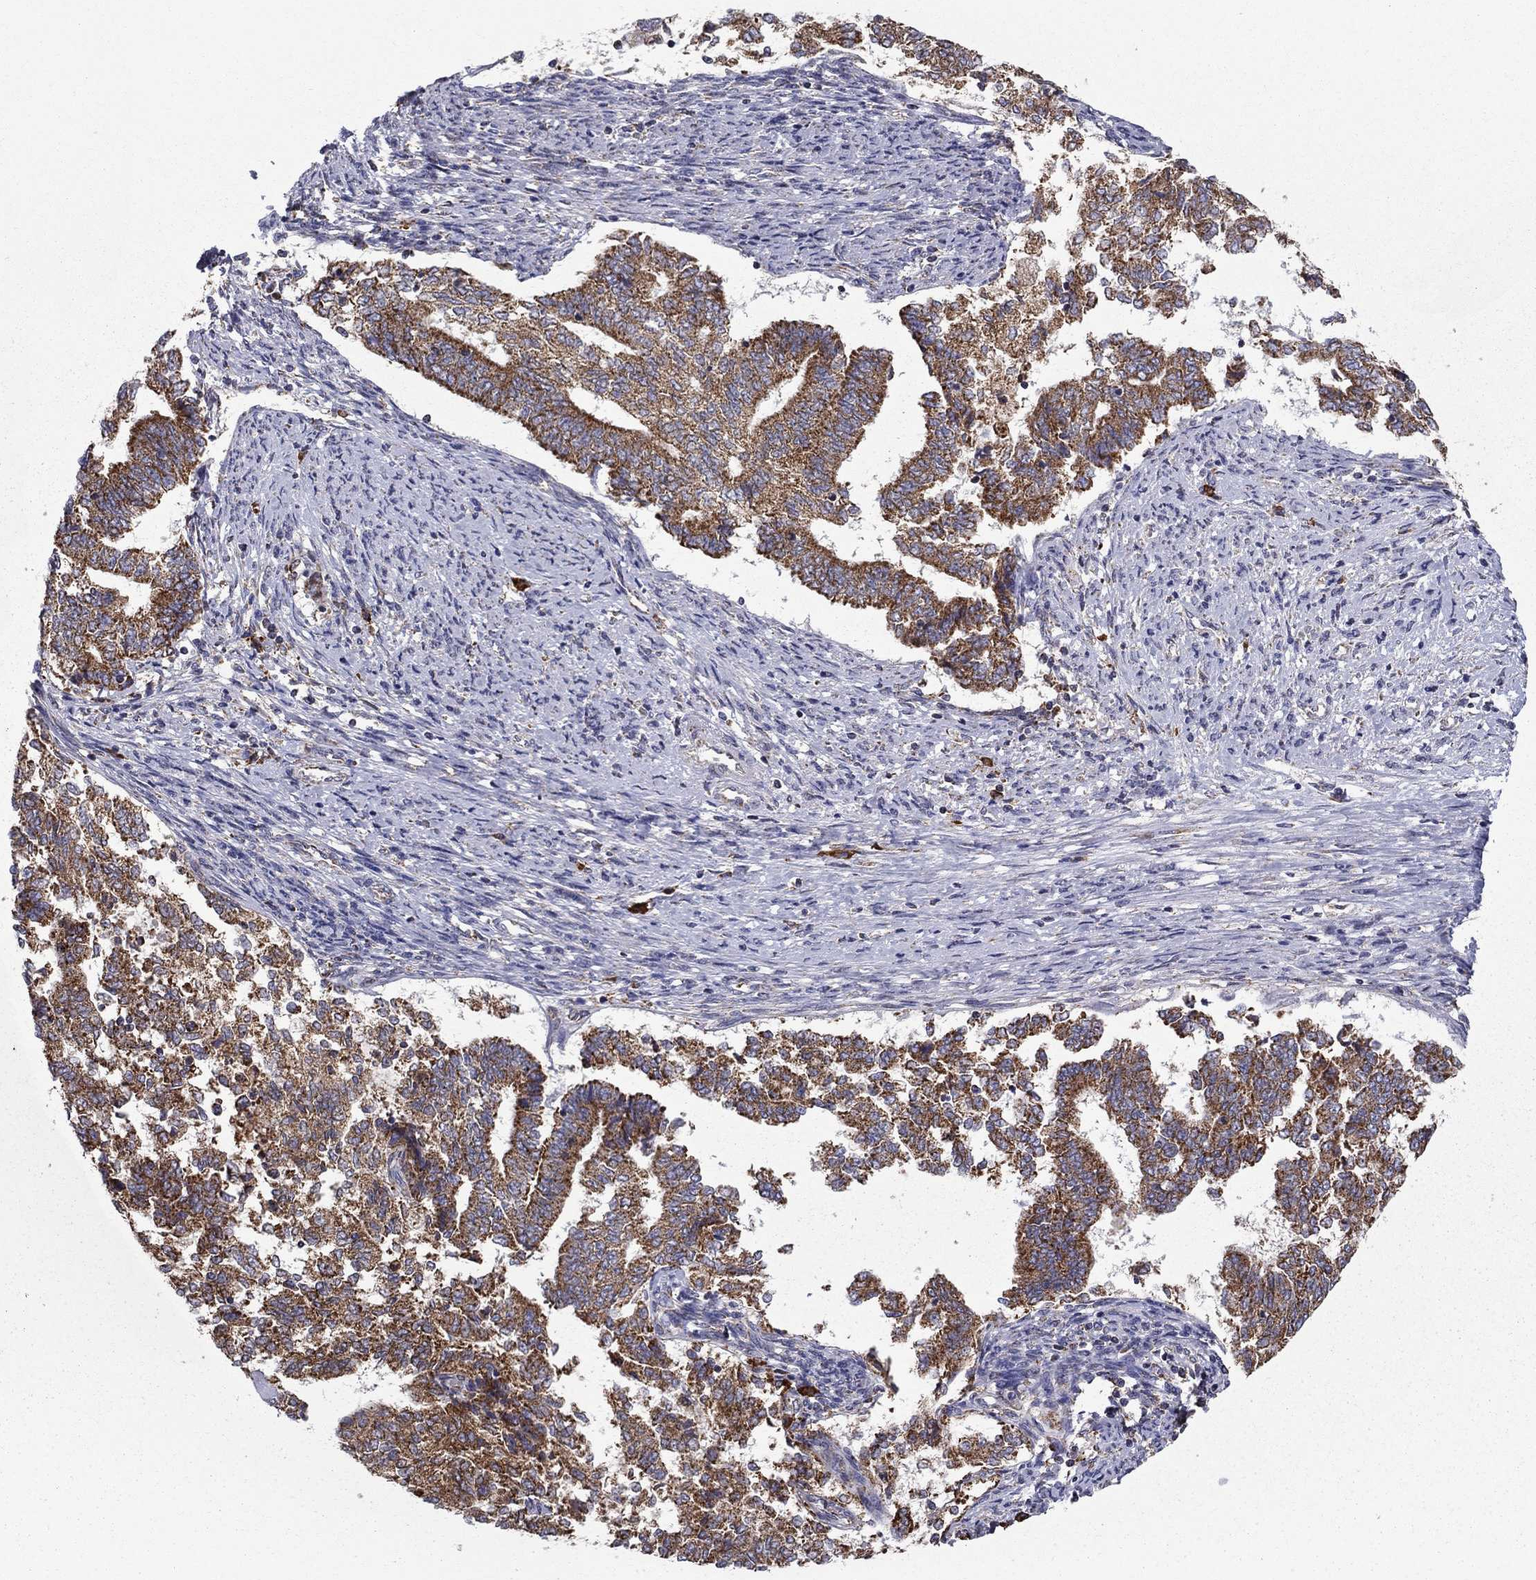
{"staining": {"intensity": "strong", "quantity": ">75%", "location": "cytoplasmic/membranous"}, "tissue": "endometrial cancer", "cell_type": "Tumor cells", "image_type": "cancer", "snomed": [{"axis": "morphology", "description": "Adenocarcinoma, NOS"}, {"axis": "topography", "description": "Endometrium"}], "caption": "Endometrial cancer (adenocarcinoma) stained for a protein (brown) demonstrates strong cytoplasmic/membranous positive positivity in approximately >75% of tumor cells.", "gene": "PRDX4", "patient": {"sex": "female", "age": 65}}